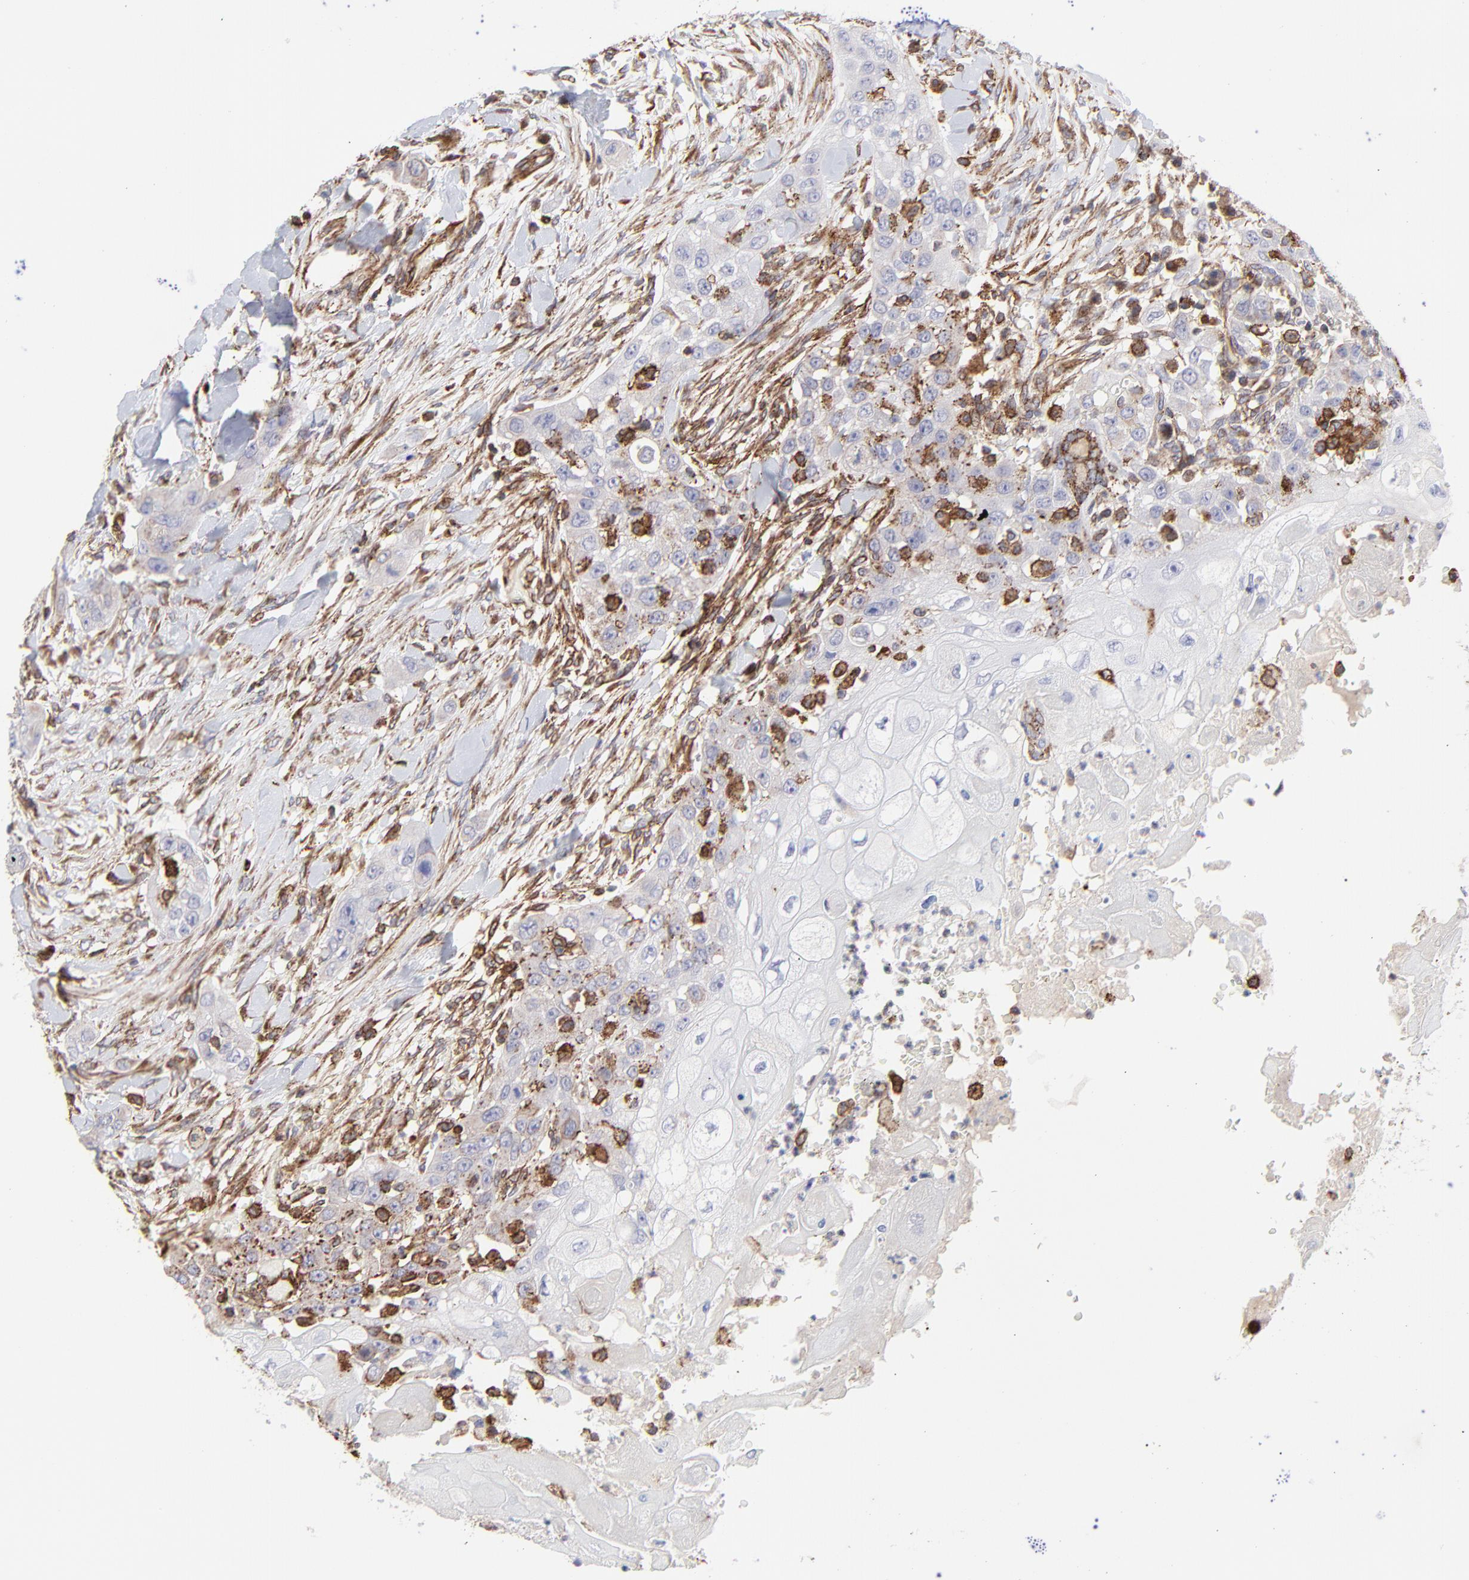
{"staining": {"intensity": "moderate", "quantity": "<25%", "location": "cytoplasmic/membranous"}, "tissue": "head and neck cancer", "cell_type": "Tumor cells", "image_type": "cancer", "snomed": [{"axis": "morphology", "description": "Neoplasm, malignant, NOS"}, {"axis": "topography", "description": "Salivary gland"}, {"axis": "topography", "description": "Head-Neck"}], "caption": "A photomicrograph showing moderate cytoplasmic/membranous staining in about <25% of tumor cells in malignant neoplasm (head and neck), as visualized by brown immunohistochemical staining.", "gene": "COX8C", "patient": {"sex": "male", "age": 43}}